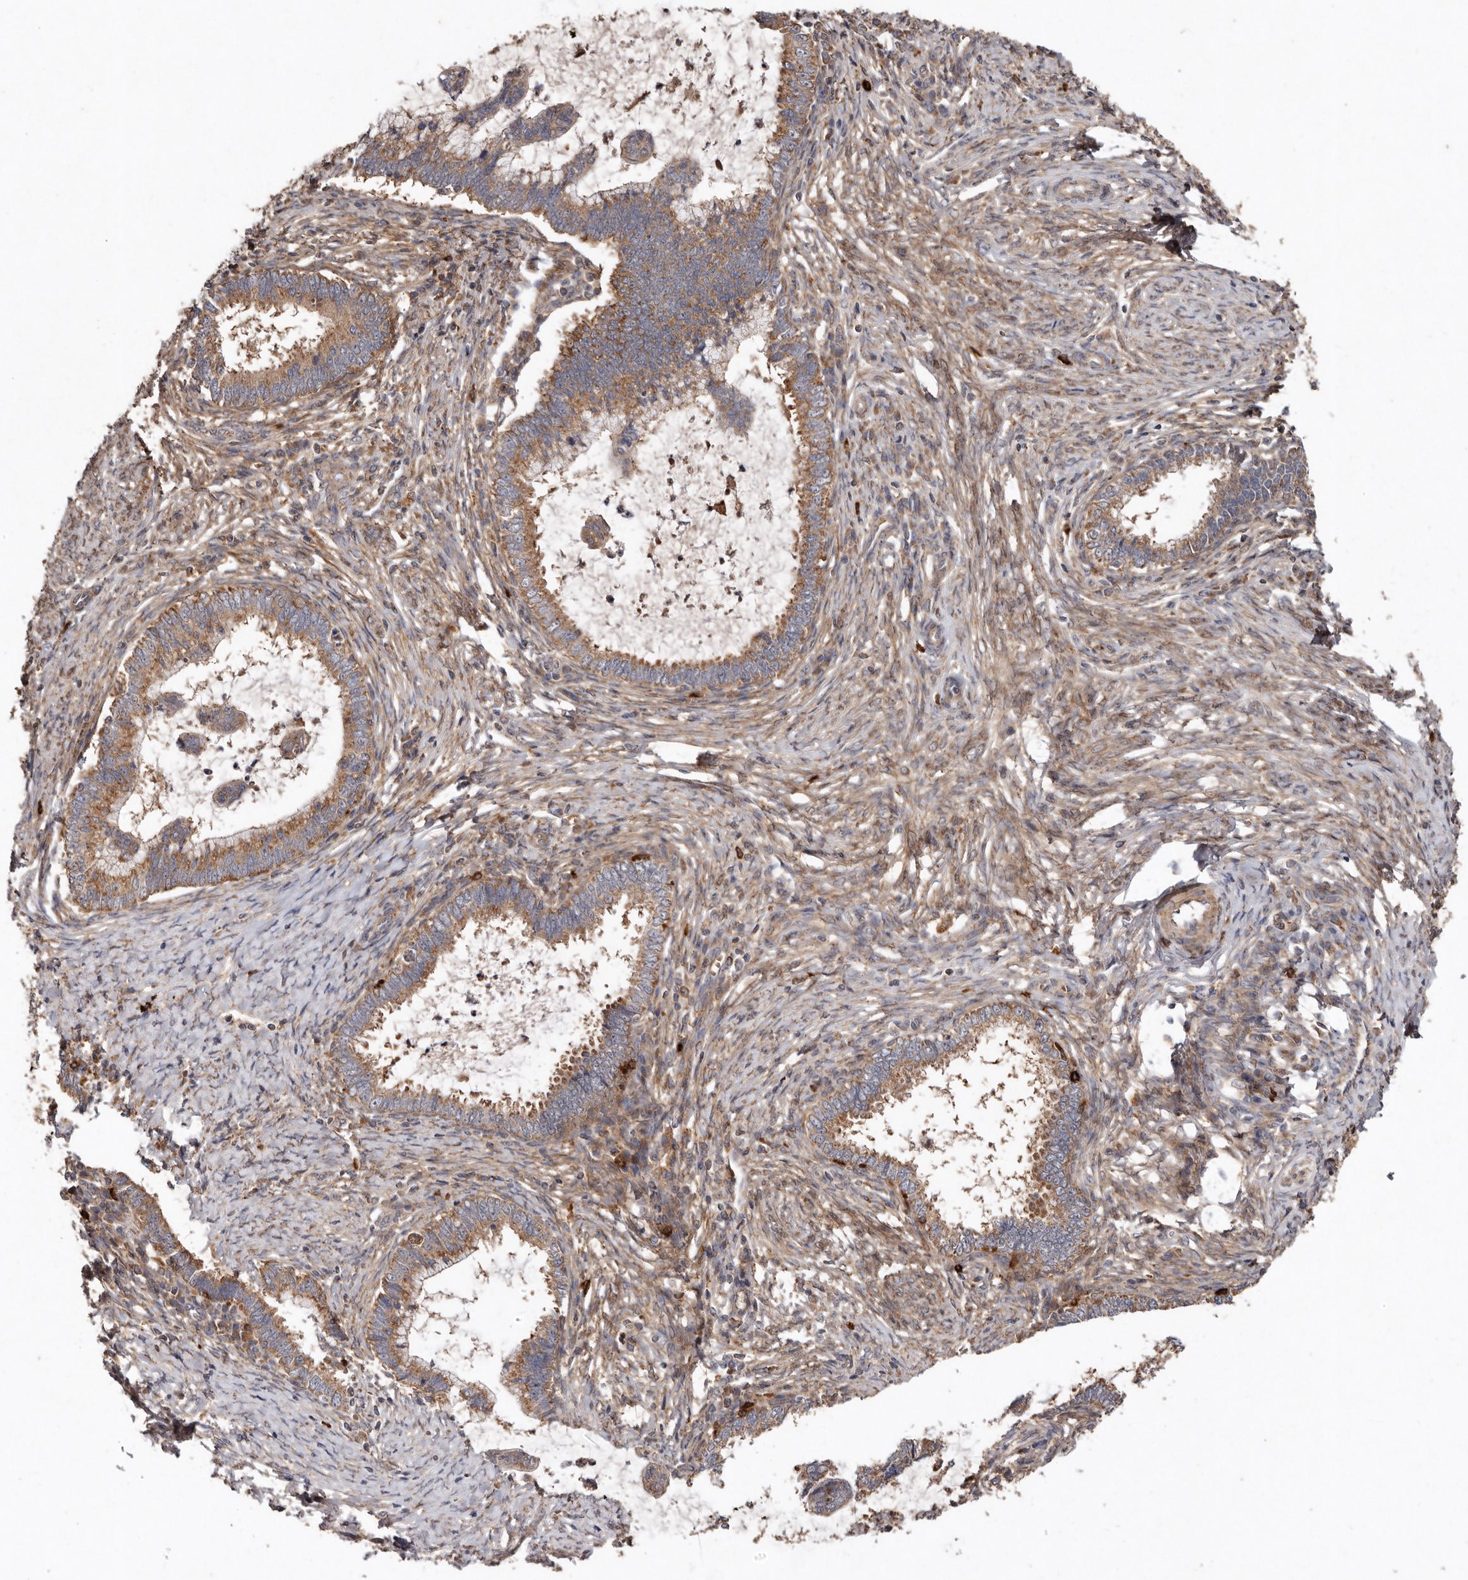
{"staining": {"intensity": "moderate", "quantity": ">75%", "location": "cytoplasmic/membranous"}, "tissue": "cervical cancer", "cell_type": "Tumor cells", "image_type": "cancer", "snomed": [{"axis": "morphology", "description": "Adenocarcinoma, NOS"}, {"axis": "topography", "description": "Cervix"}], "caption": "Moderate cytoplasmic/membranous protein positivity is seen in about >75% of tumor cells in cervical cancer (adenocarcinoma). (IHC, brightfield microscopy, high magnification).", "gene": "GOT1L1", "patient": {"sex": "female", "age": 36}}